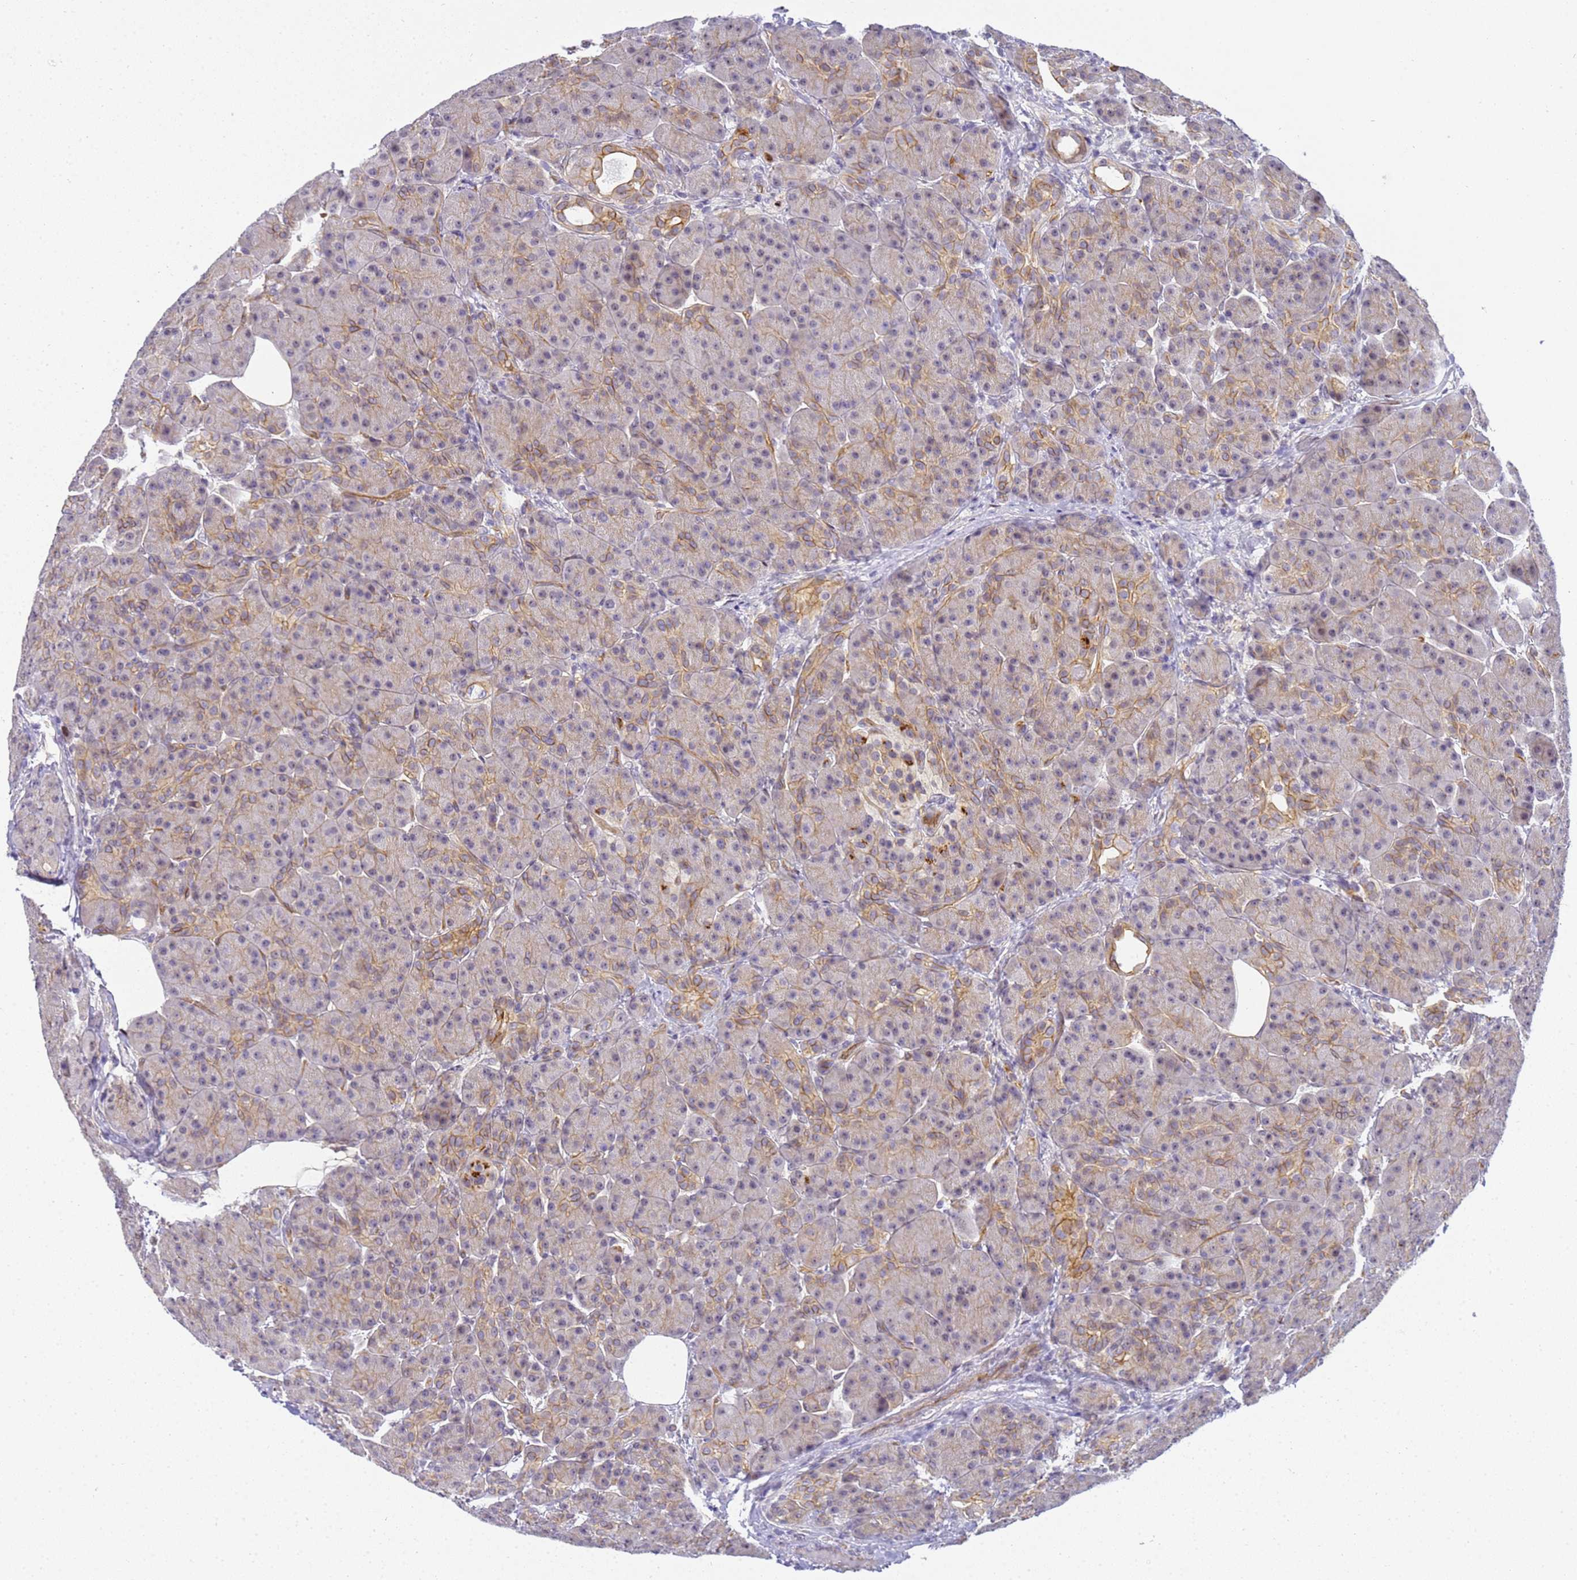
{"staining": {"intensity": "moderate", "quantity": "<25%", "location": "cytoplasmic/membranous"}, "tissue": "pancreas", "cell_type": "Exocrine glandular cells", "image_type": "normal", "snomed": [{"axis": "morphology", "description": "Normal tissue, NOS"}, {"axis": "topography", "description": "Pancreas"}], "caption": "High-magnification brightfield microscopy of normal pancreas stained with DAB (brown) and counterstained with hematoxylin (blue). exocrine glandular cells exhibit moderate cytoplasmic/membranous expression is appreciated in about<25% of cells.", "gene": "GON4L", "patient": {"sex": "male", "age": 63}}